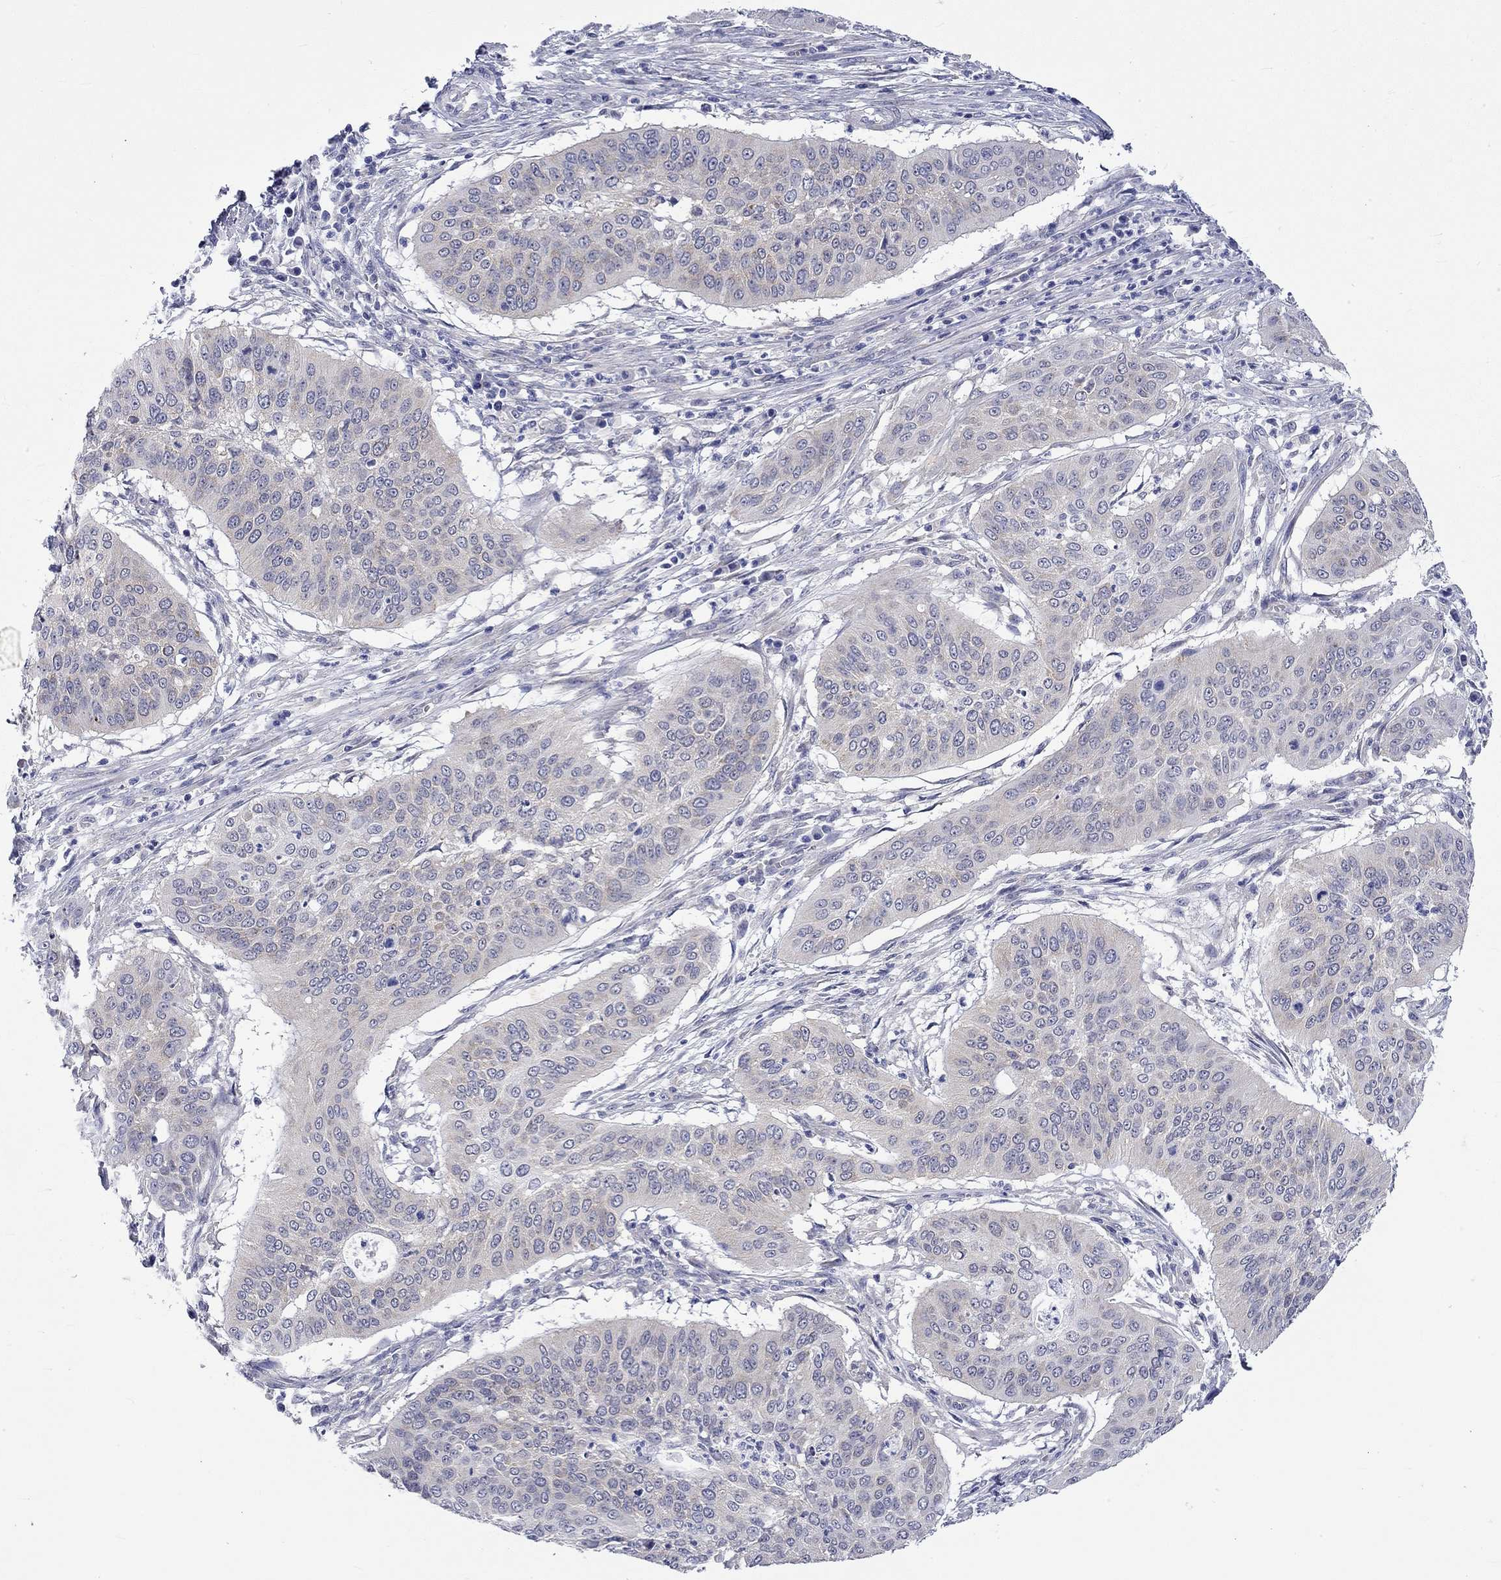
{"staining": {"intensity": "negative", "quantity": "none", "location": "none"}, "tissue": "cervical cancer", "cell_type": "Tumor cells", "image_type": "cancer", "snomed": [{"axis": "morphology", "description": "Squamous cell carcinoma, NOS"}, {"axis": "topography", "description": "Cervix"}], "caption": "A histopathology image of cervical cancer (squamous cell carcinoma) stained for a protein displays no brown staining in tumor cells. The staining was performed using DAB (3,3'-diaminobenzidine) to visualize the protein expression in brown, while the nuclei were stained in blue with hematoxylin (Magnification: 20x).", "gene": "CERS1", "patient": {"sex": "female", "age": 39}}